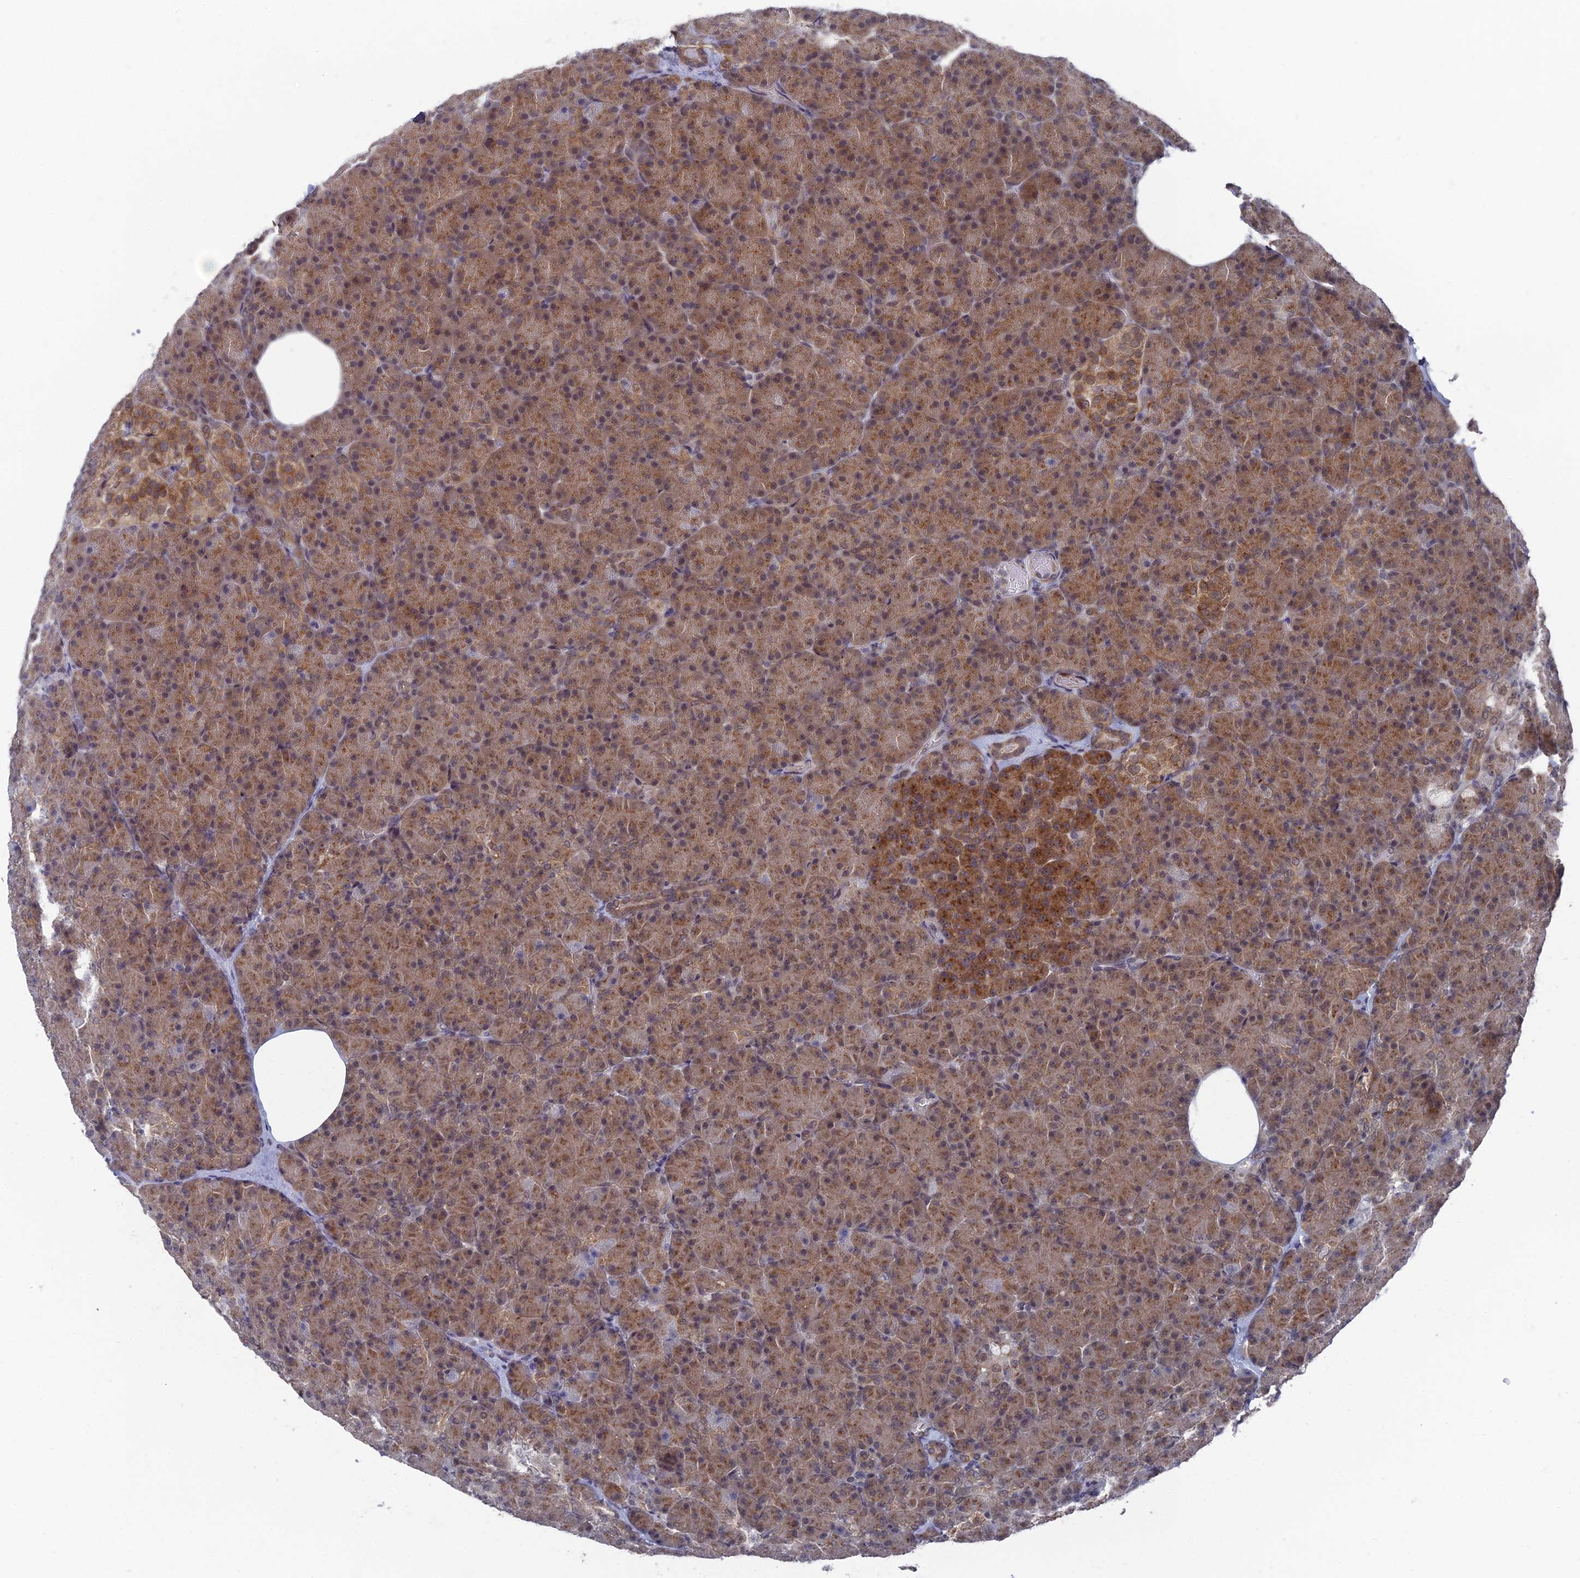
{"staining": {"intensity": "strong", "quantity": ">75%", "location": "cytoplasmic/membranous"}, "tissue": "pancreas", "cell_type": "Exocrine glandular cells", "image_type": "normal", "snomed": [{"axis": "morphology", "description": "Normal tissue, NOS"}, {"axis": "topography", "description": "Pancreas"}], "caption": "Pancreas was stained to show a protein in brown. There is high levels of strong cytoplasmic/membranous positivity in about >75% of exocrine glandular cells.", "gene": "FHIP2A", "patient": {"sex": "female", "age": 43}}